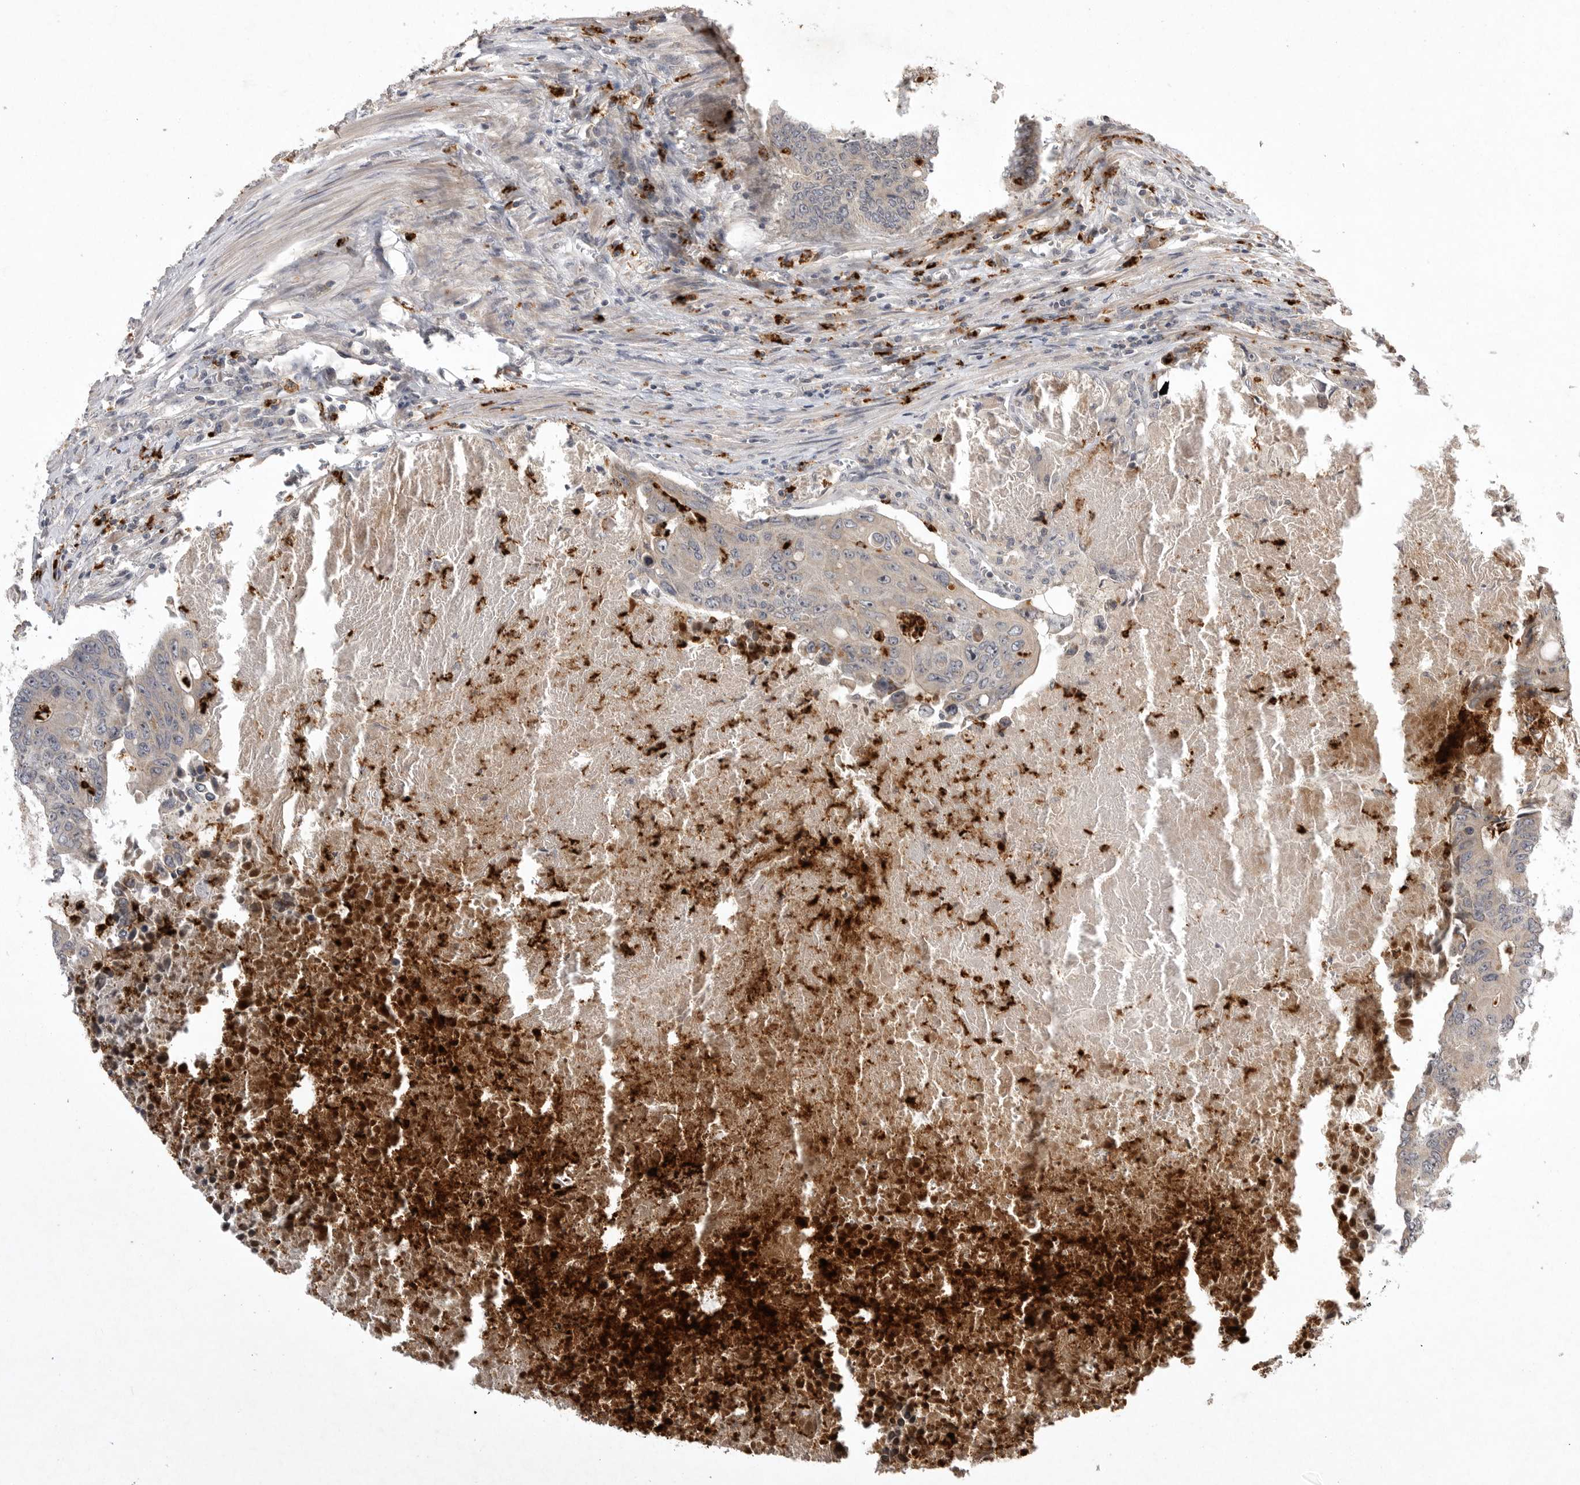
{"staining": {"intensity": "negative", "quantity": "none", "location": "none"}, "tissue": "colorectal cancer", "cell_type": "Tumor cells", "image_type": "cancer", "snomed": [{"axis": "morphology", "description": "Adenocarcinoma, NOS"}, {"axis": "topography", "description": "Colon"}], "caption": "DAB (3,3'-diaminobenzidine) immunohistochemical staining of adenocarcinoma (colorectal) displays no significant positivity in tumor cells. The staining is performed using DAB brown chromogen with nuclei counter-stained in using hematoxylin.", "gene": "UBE3D", "patient": {"sex": "male", "age": 87}}